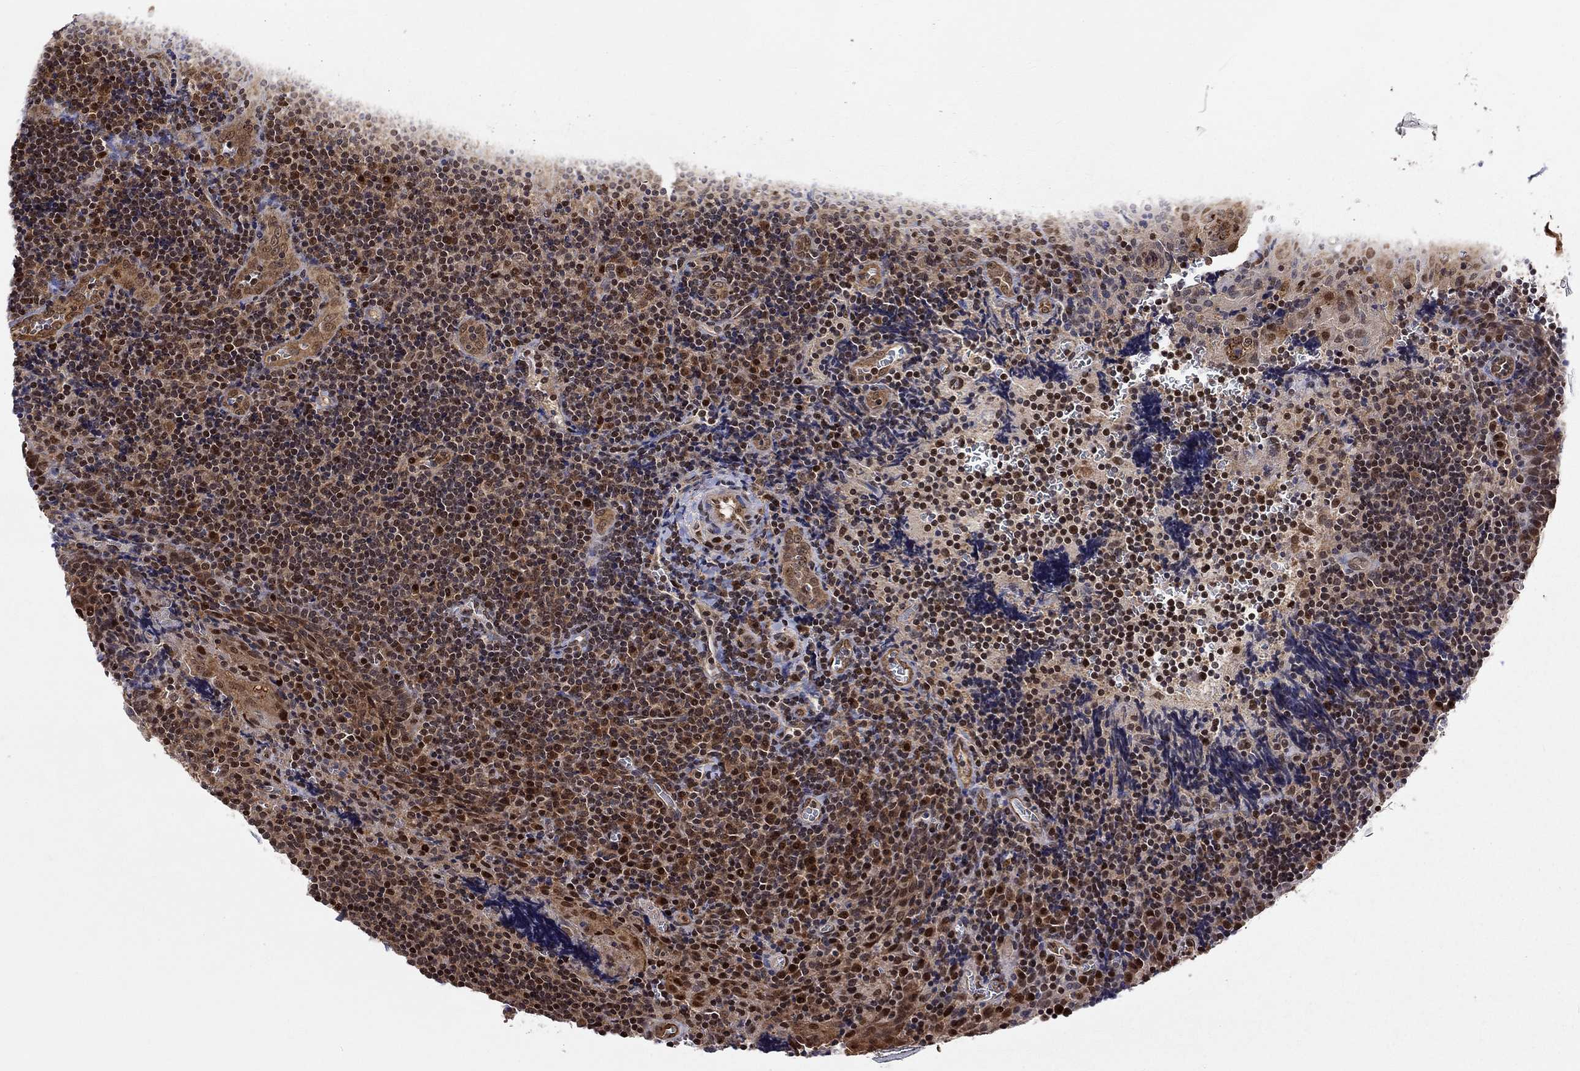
{"staining": {"intensity": "weak", "quantity": "25%-75%", "location": "cytoplasmic/membranous"}, "tissue": "tonsil", "cell_type": "Germinal center cells", "image_type": "normal", "snomed": [{"axis": "morphology", "description": "Normal tissue, NOS"}, {"axis": "morphology", "description": "Inflammation, NOS"}, {"axis": "topography", "description": "Tonsil"}], "caption": "A histopathology image of tonsil stained for a protein demonstrates weak cytoplasmic/membranous brown staining in germinal center cells.", "gene": "ELOB", "patient": {"sex": "female", "age": 31}}